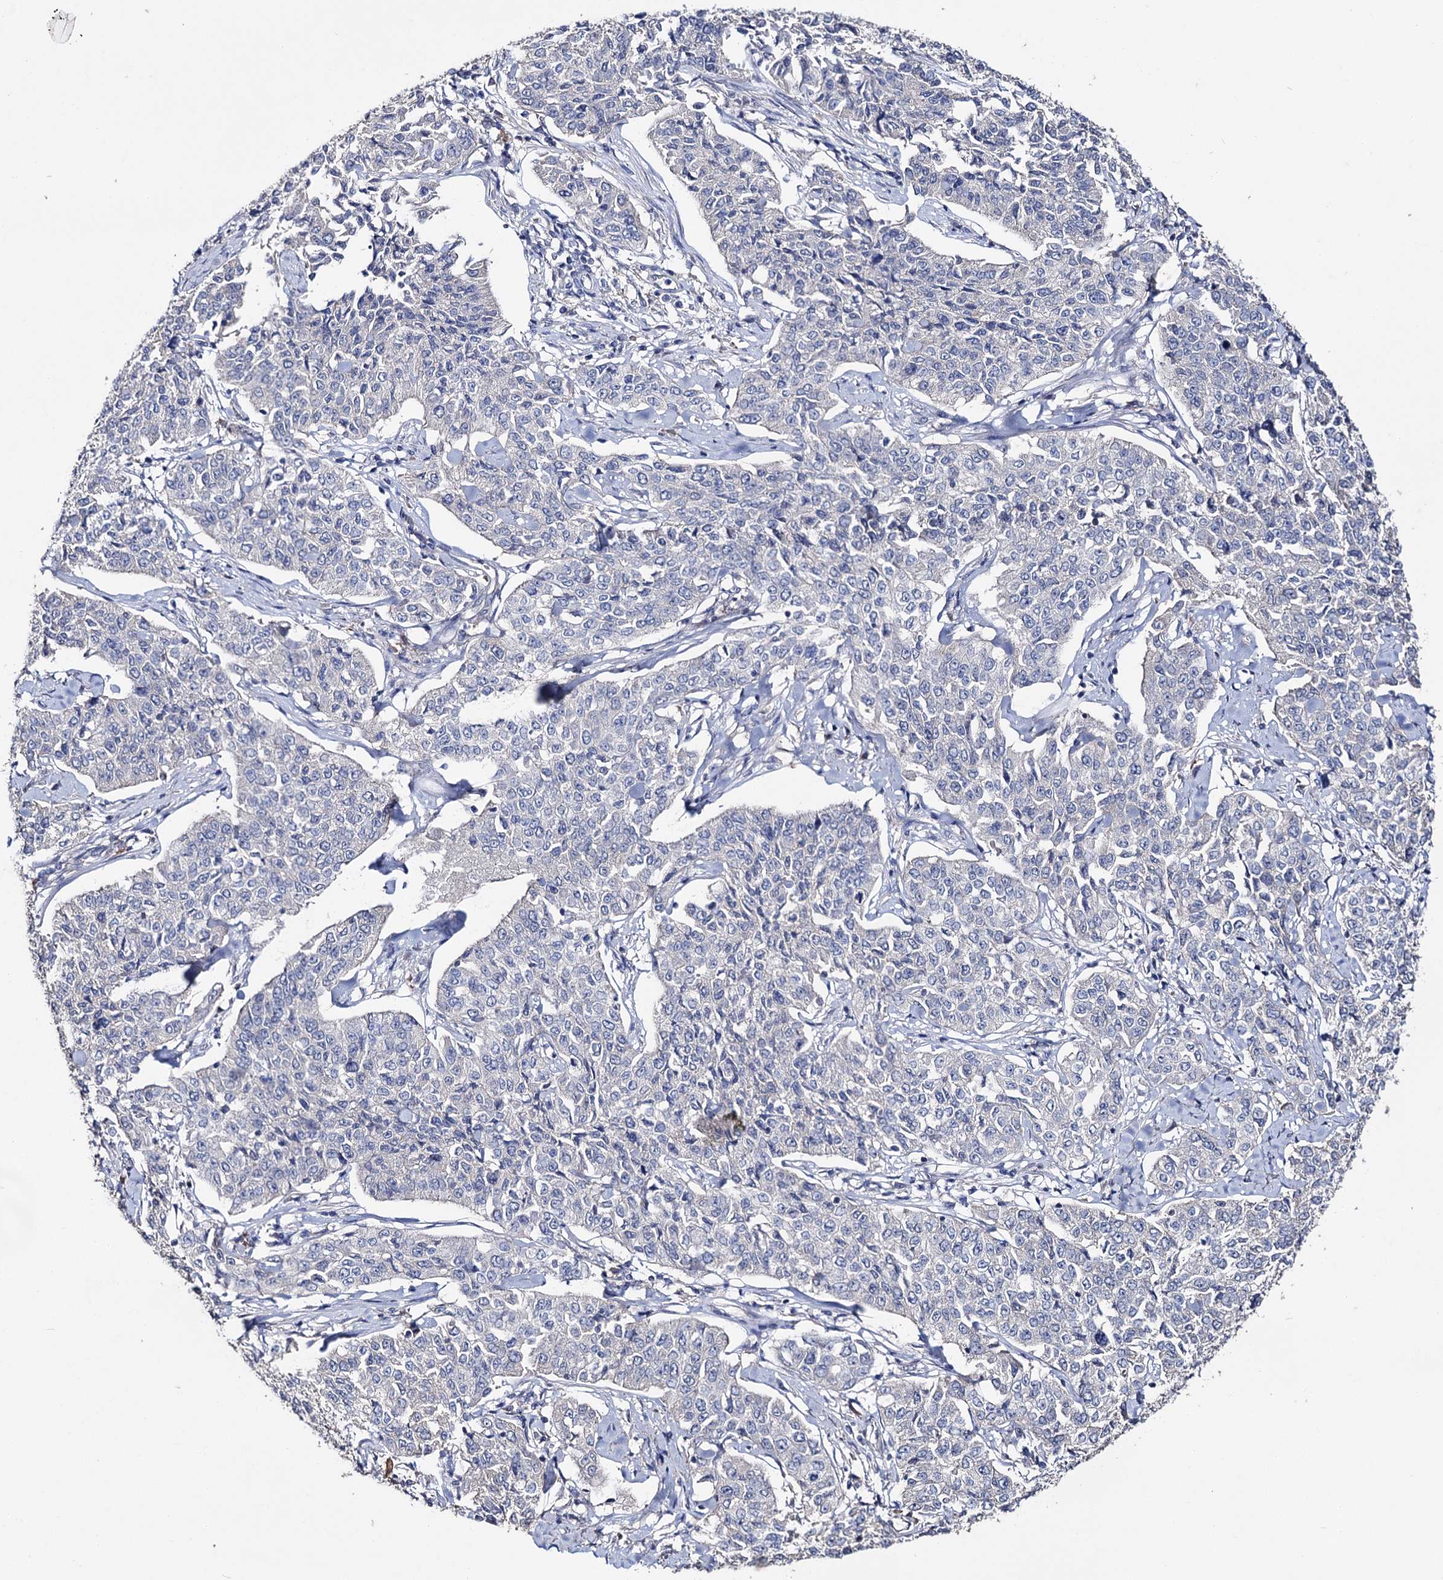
{"staining": {"intensity": "negative", "quantity": "none", "location": "none"}, "tissue": "cervical cancer", "cell_type": "Tumor cells", "image_type": "cancer", "snomed": [{"axis": "morphology", "description": "Squamous cell carcinoma, NOS"}, {"axis": "topography", "description": "Cervix"}], "caption": "Immunohistochemistry of cervical squamous cell carcinoma reveals no staining in tumor cells. The staining is performed using DAB (3,3'-diaminobenzidine) brown chromogen with nuclei counter-stained in using hematoxylin.", "gene": "EPB41L5", "patient": {"sex": "female", "age": 35}}